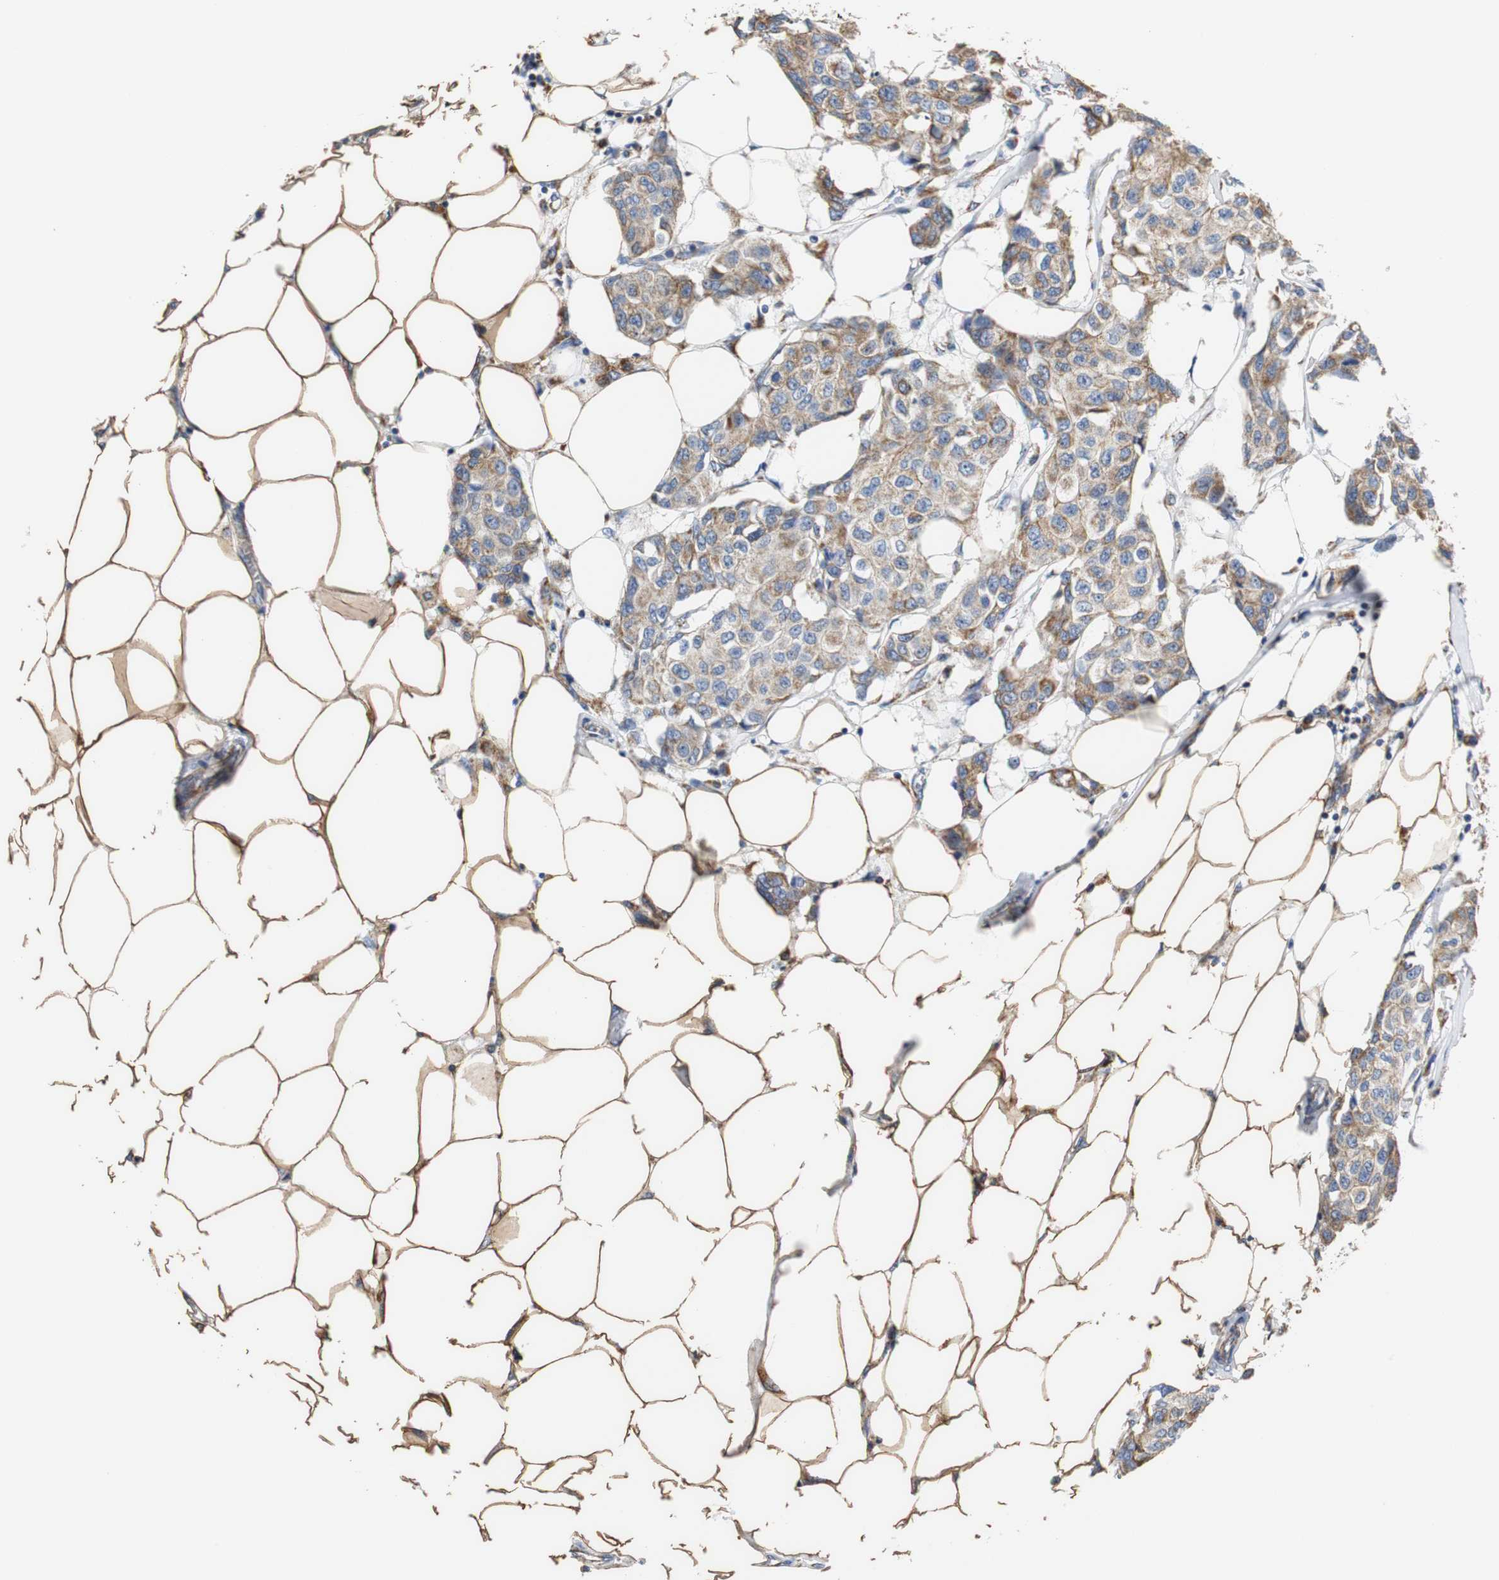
{"staining": {"intensity": "weak", "quantity": ">75%", "location": "cytoplasmic/membranous"}, "tissue": "breast cancer", "cell_type": "Tumor cells", "image_type": "cancer", "snomed": [{"axis": "morphology", "description": "Duct carcinoma"}, {"axis": "topography", "description": "Breast"}], "caption": "There is low levels of weak cytoplasmic/membranous staining in tumor cells of invasive ductal carcinoma (breast), as demonstrated by immunohistochemical staining (brown color).", "gene": "PCK1", "patient": {"sex": "female", "age": 80}}